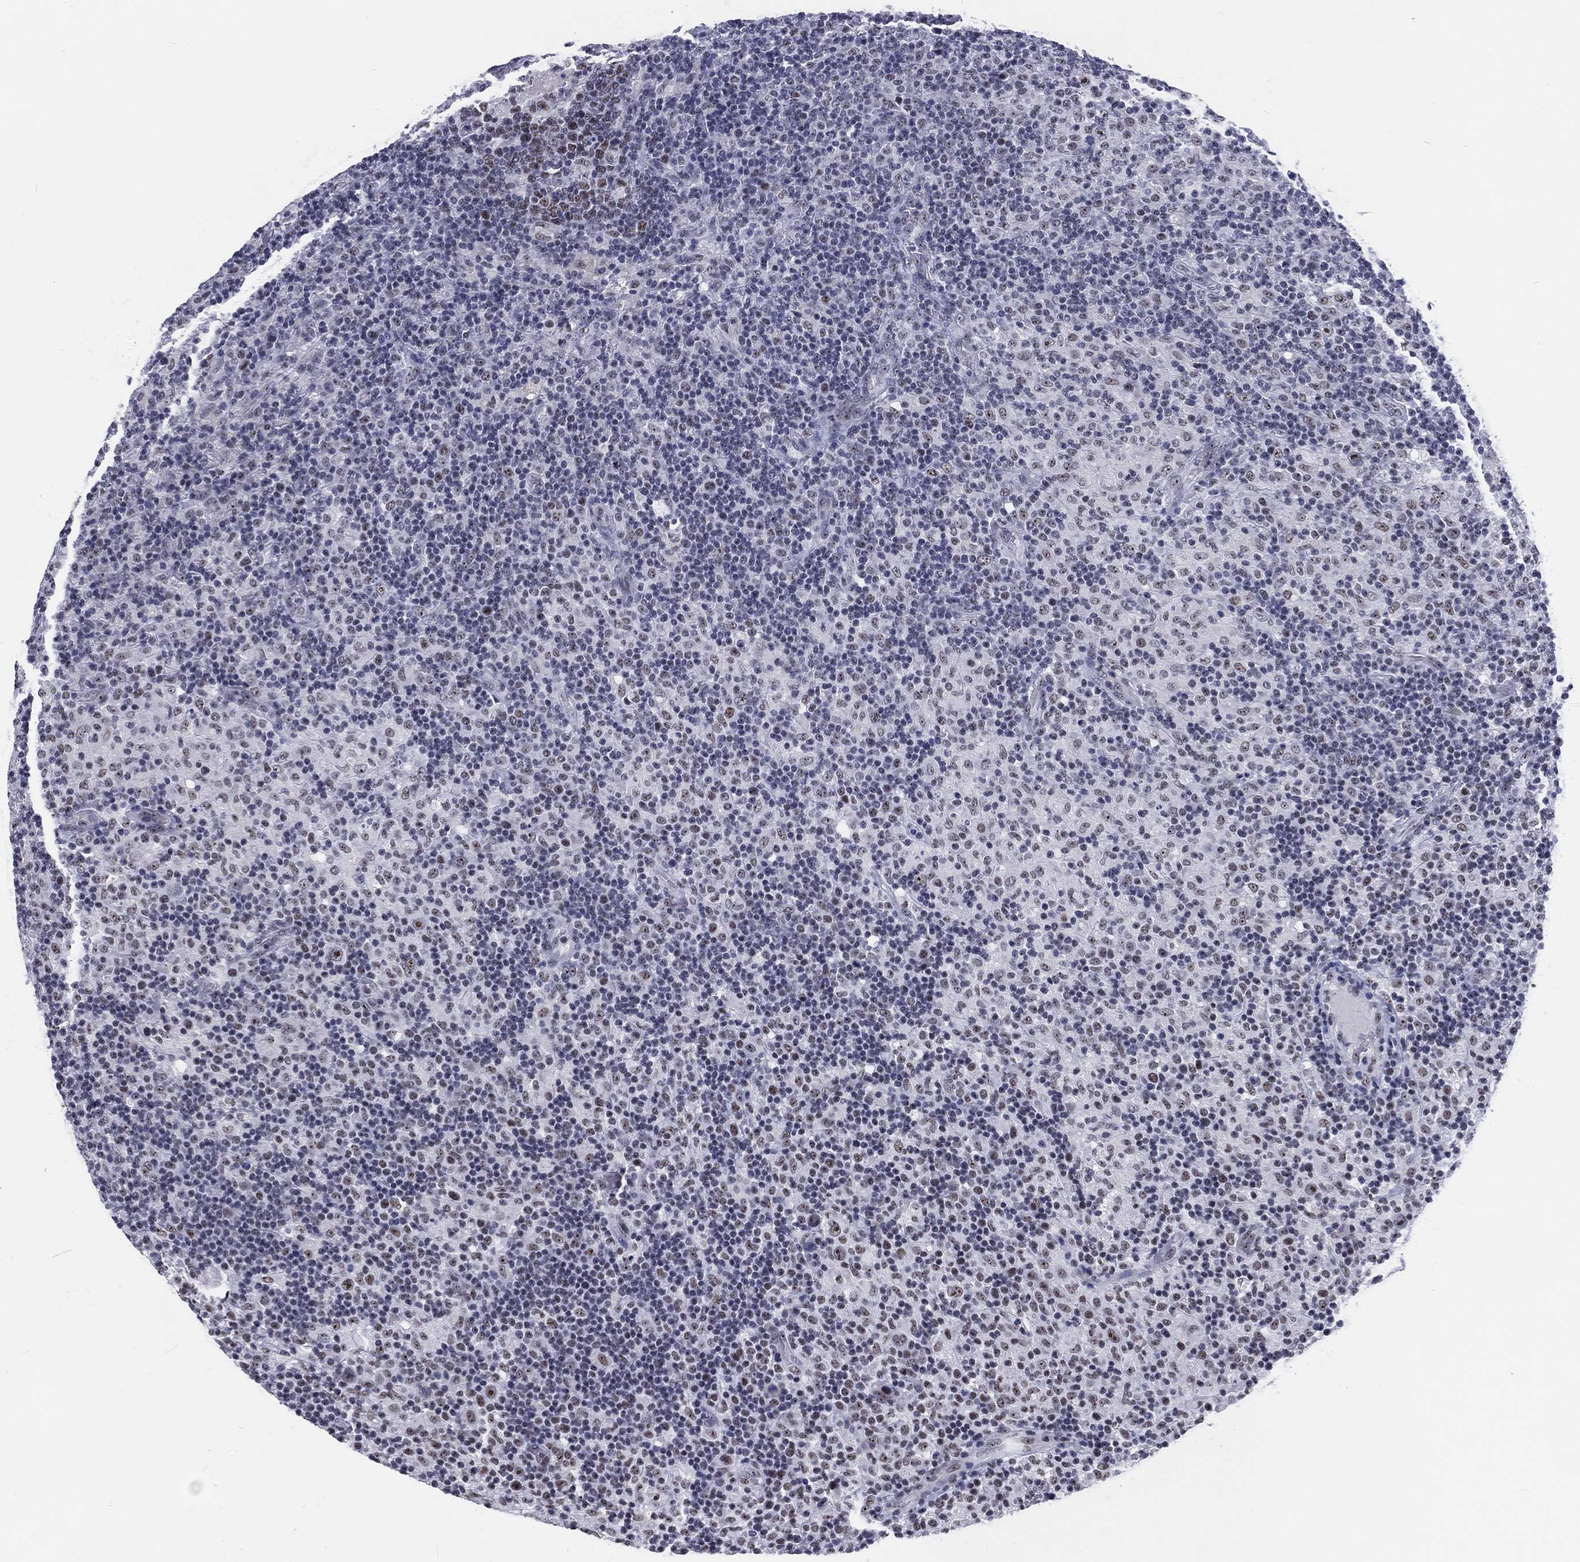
{"staining": {"intensity": "weak", "quantity": "<25%", "location": "nuclear"}, "tissue": "lymphoma", "cell_type": "Tumor cells", "image_type": "cancer", "snomed": [{"axis": "morphology", "description": "Hodgkin's disease, NOS"}, {"axis": "topography", "description": "Lymph node"}], "caption": "Immunohistochemistry of human lymphoma shows no staining in tumor cells.", "gene": "MAPK8IP1", "patient": {"sex": "male", "age": 70}}